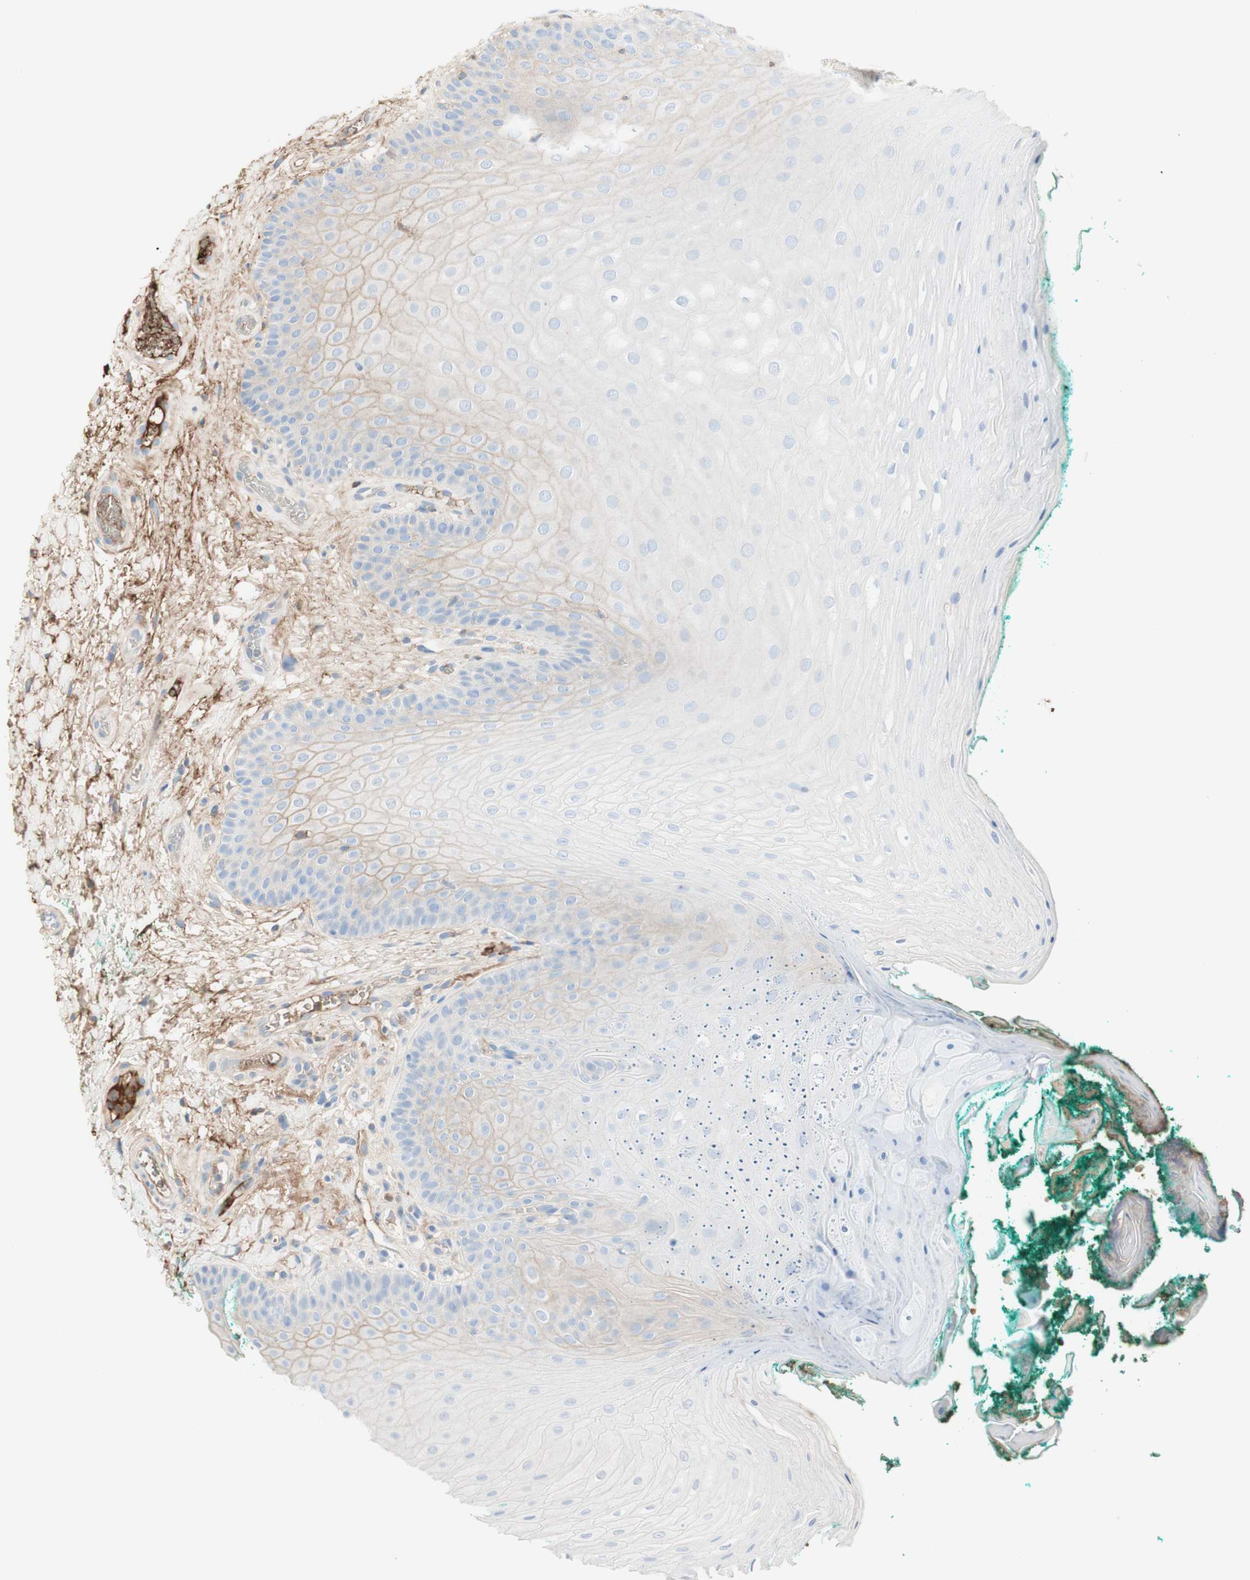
{"staining": {"intensity": "moderate", "quantity": "<25%", "location": "cytoplasmic/membranous"}, "tissue": "oral mucosa", "cell_type": "Squamous epithelial cells", "image_type": "normal", "snomed": [{"axis": "morphology", "description": "Normal tissue, NOS"}, {"axis": "topography", "description": "Skeletal muscle"}, {"axis": "topography", "description": "Oral tissue"}], "caption": "DAB immunohistochemical staining of normal human oral mucosa demonstrates moderate cytoplasmic/membranous protein expression in approximately <25% of squamous epithelial cells. (DAB = brown stain, brightfield microscopy at high magnification).", "gene": "KNG1", "patient": {"sex": "male", "age": 58}}